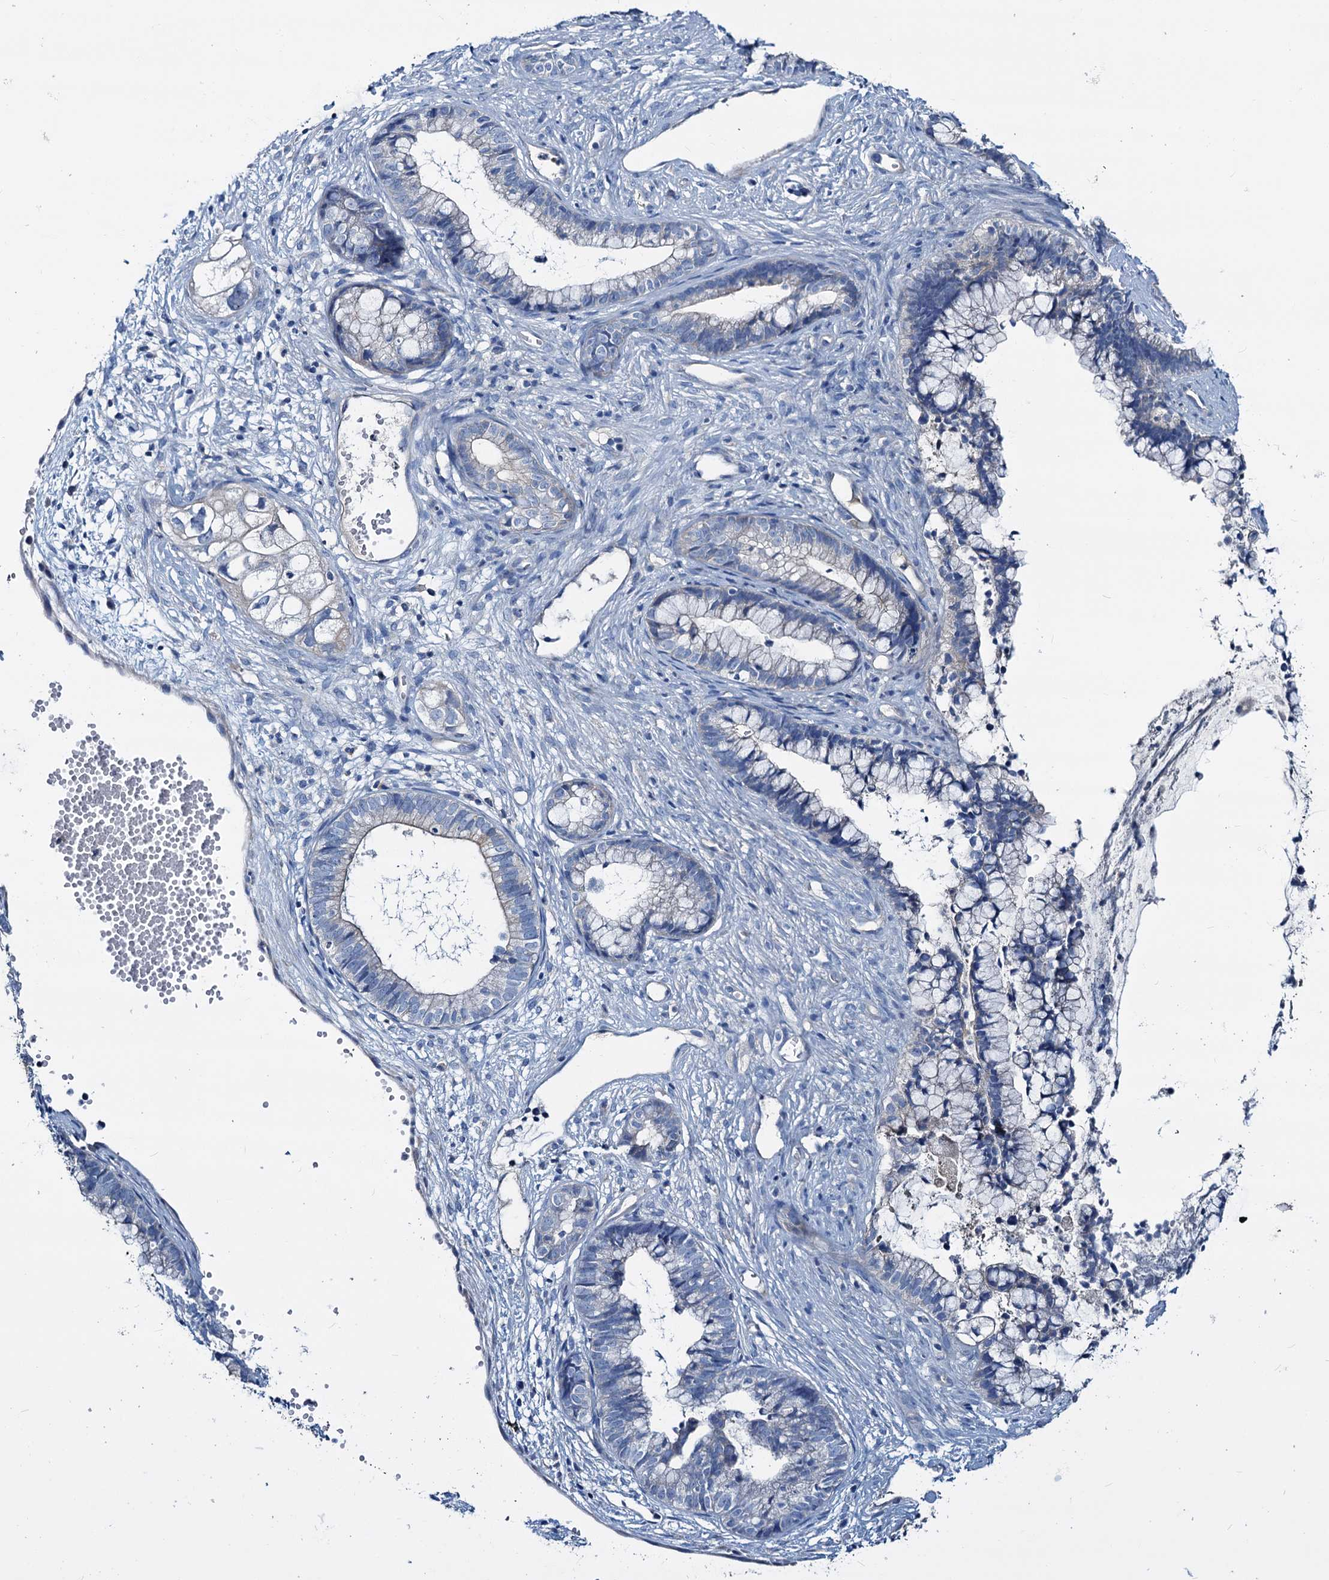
{"staining": {"intensity": "negative", "quantity": "none", "location": "none"}, "tissue": "cervical cancer", "cell_type": "Tumor cells", "image_type": "cancer", "snomed": [{"axis": "morphology", "description": "Adenocarcinoma, NOS"}, {"axis": "topography", "description": "Cervix"}], "caption": "Immunohistochemistry (IHC) of human cervical cancer (adenocarcinoma) demonstrates no expression in tumor cells.", "gene": "DYDC2", "patient": {"sex": "female", "age": 44}}